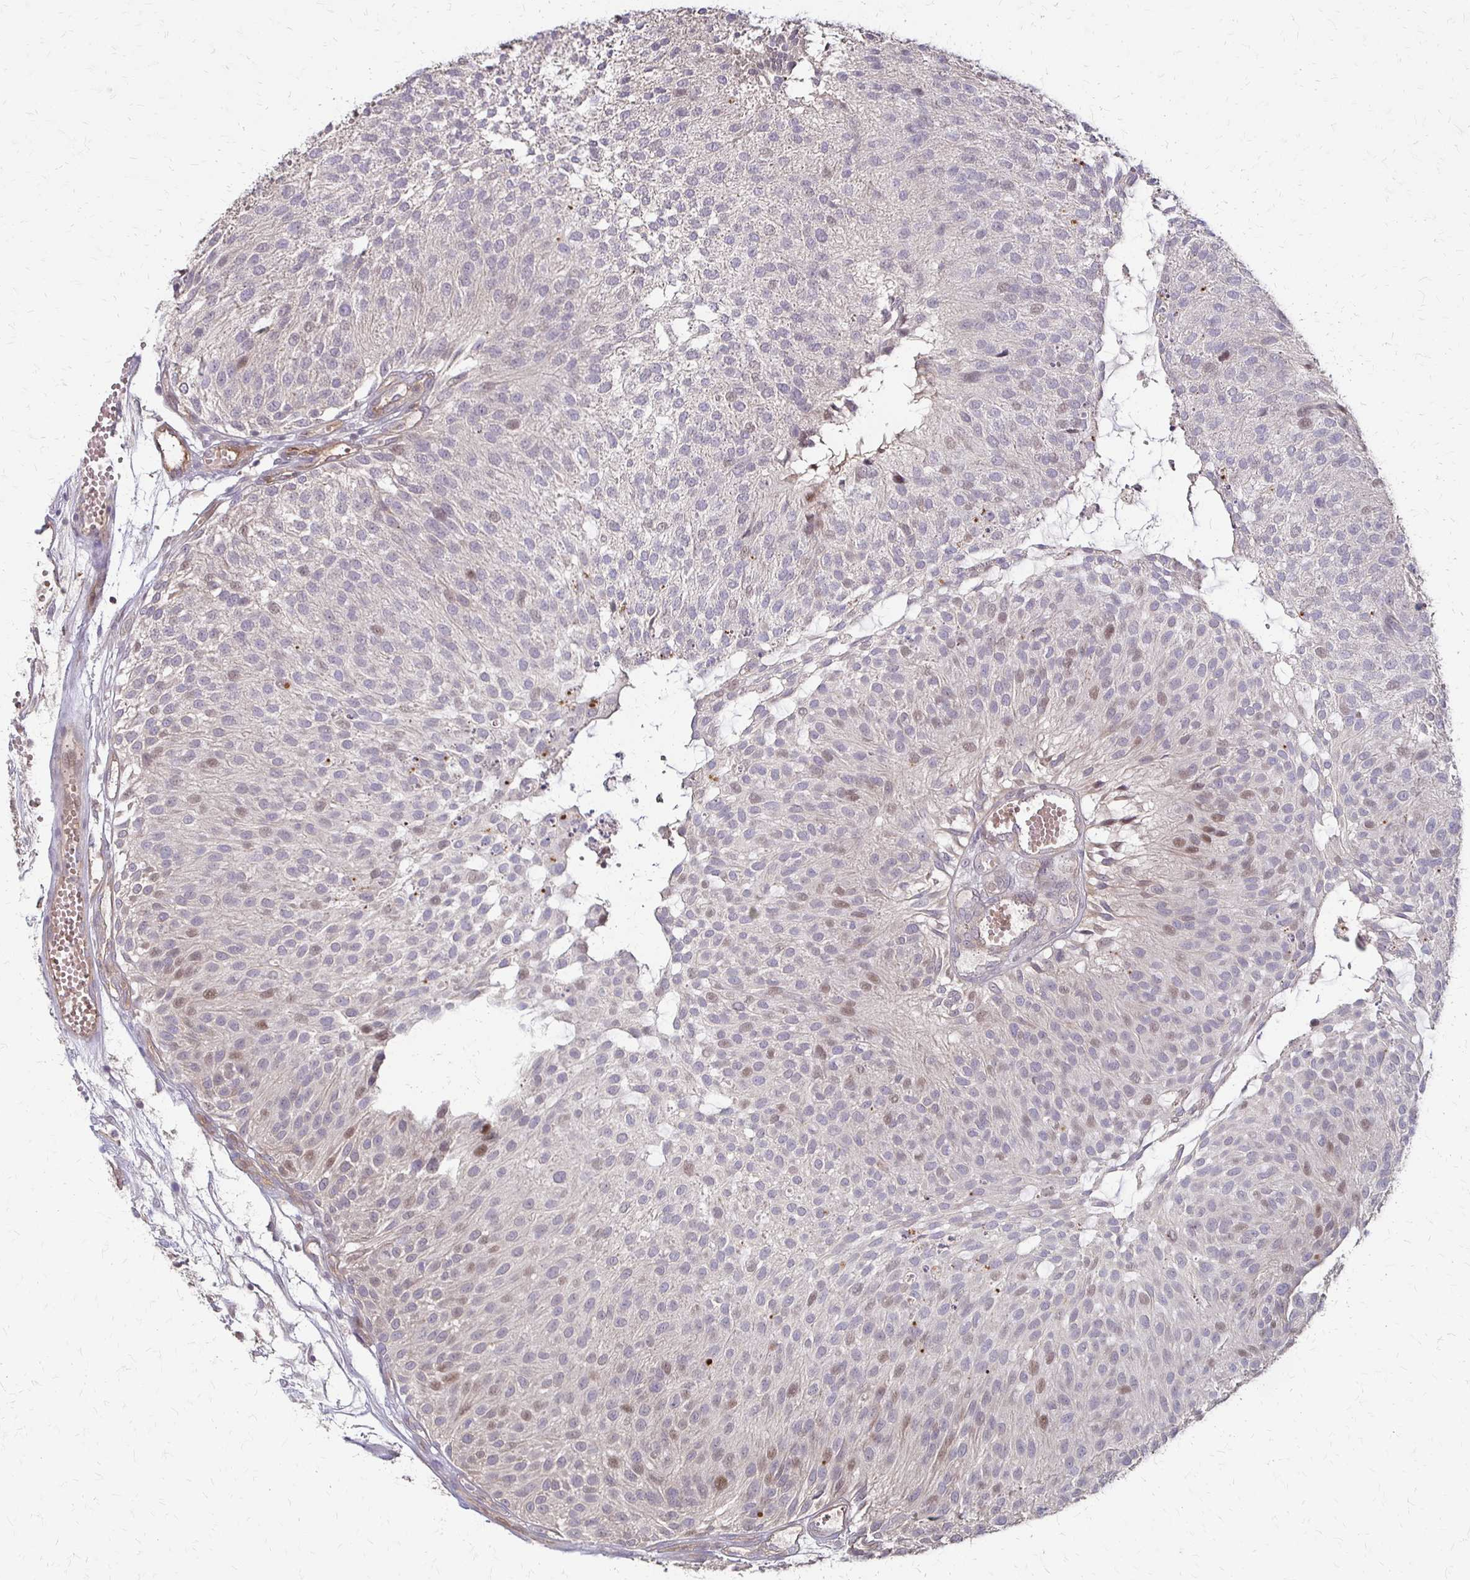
{"staining": {"intensity": "weak", "quantity": "25%-75%", "location": "cytoplasmic/membranous"}, "tissue": "urothelial cancer", "cell_type": "Tumor cells", "image_type": "cancer", "snomed": [{"axis": "morphology", "description": "Urothelial carcinoma, NOS"}, {"axis": "topography", "description": "Urinary bladder"}], "caption": "There is low levels of weak cytoplasmic/membranous expression in tumor cells of transitional cell carcinoma, as demonstrated by immunohistochemical staining (brown color).", "gene": "CFL2", "patient": {"sex": "male", "age": 84}}